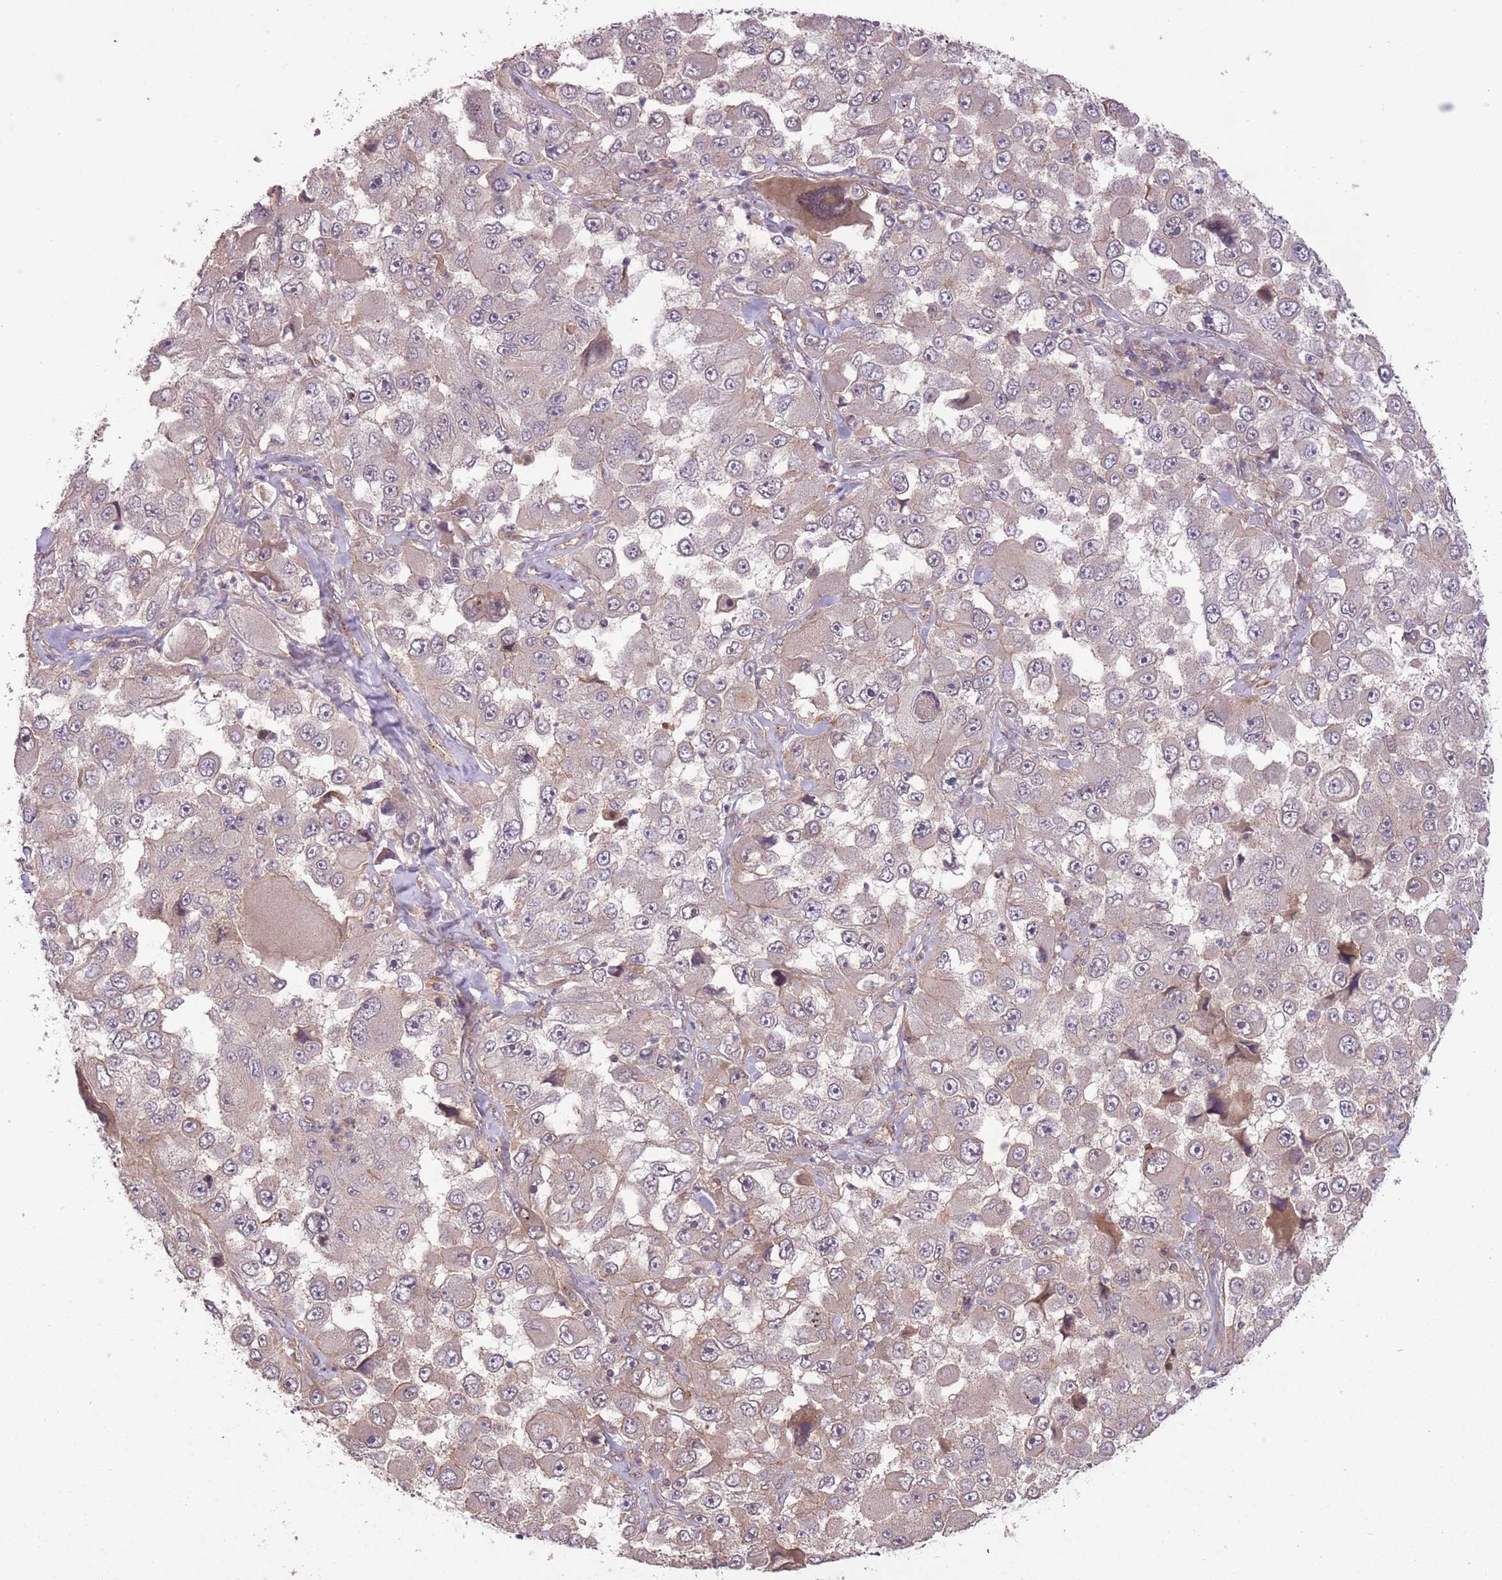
{"staining": {"intensity": "weak", "quantity": "25%-75%", "location": "cytoplasmic/membranous"}, "tissue": "melanoma", "cell_type": "Tumor cells", "image_type": "cancer", "snomed": [{"axis": "morphology", "description": "Malignant melanoma, Metastatic site"}, {"axis": "topography", "description": "Lymph node"}], "caption": "Protein analysis of melanoma tissue reveals weak cytoplasmic/membranous positivity in approximately 25%-75% of tumor cells.", "gene": "POLR3F", "patient": {"sex": "male", "age": 62}}